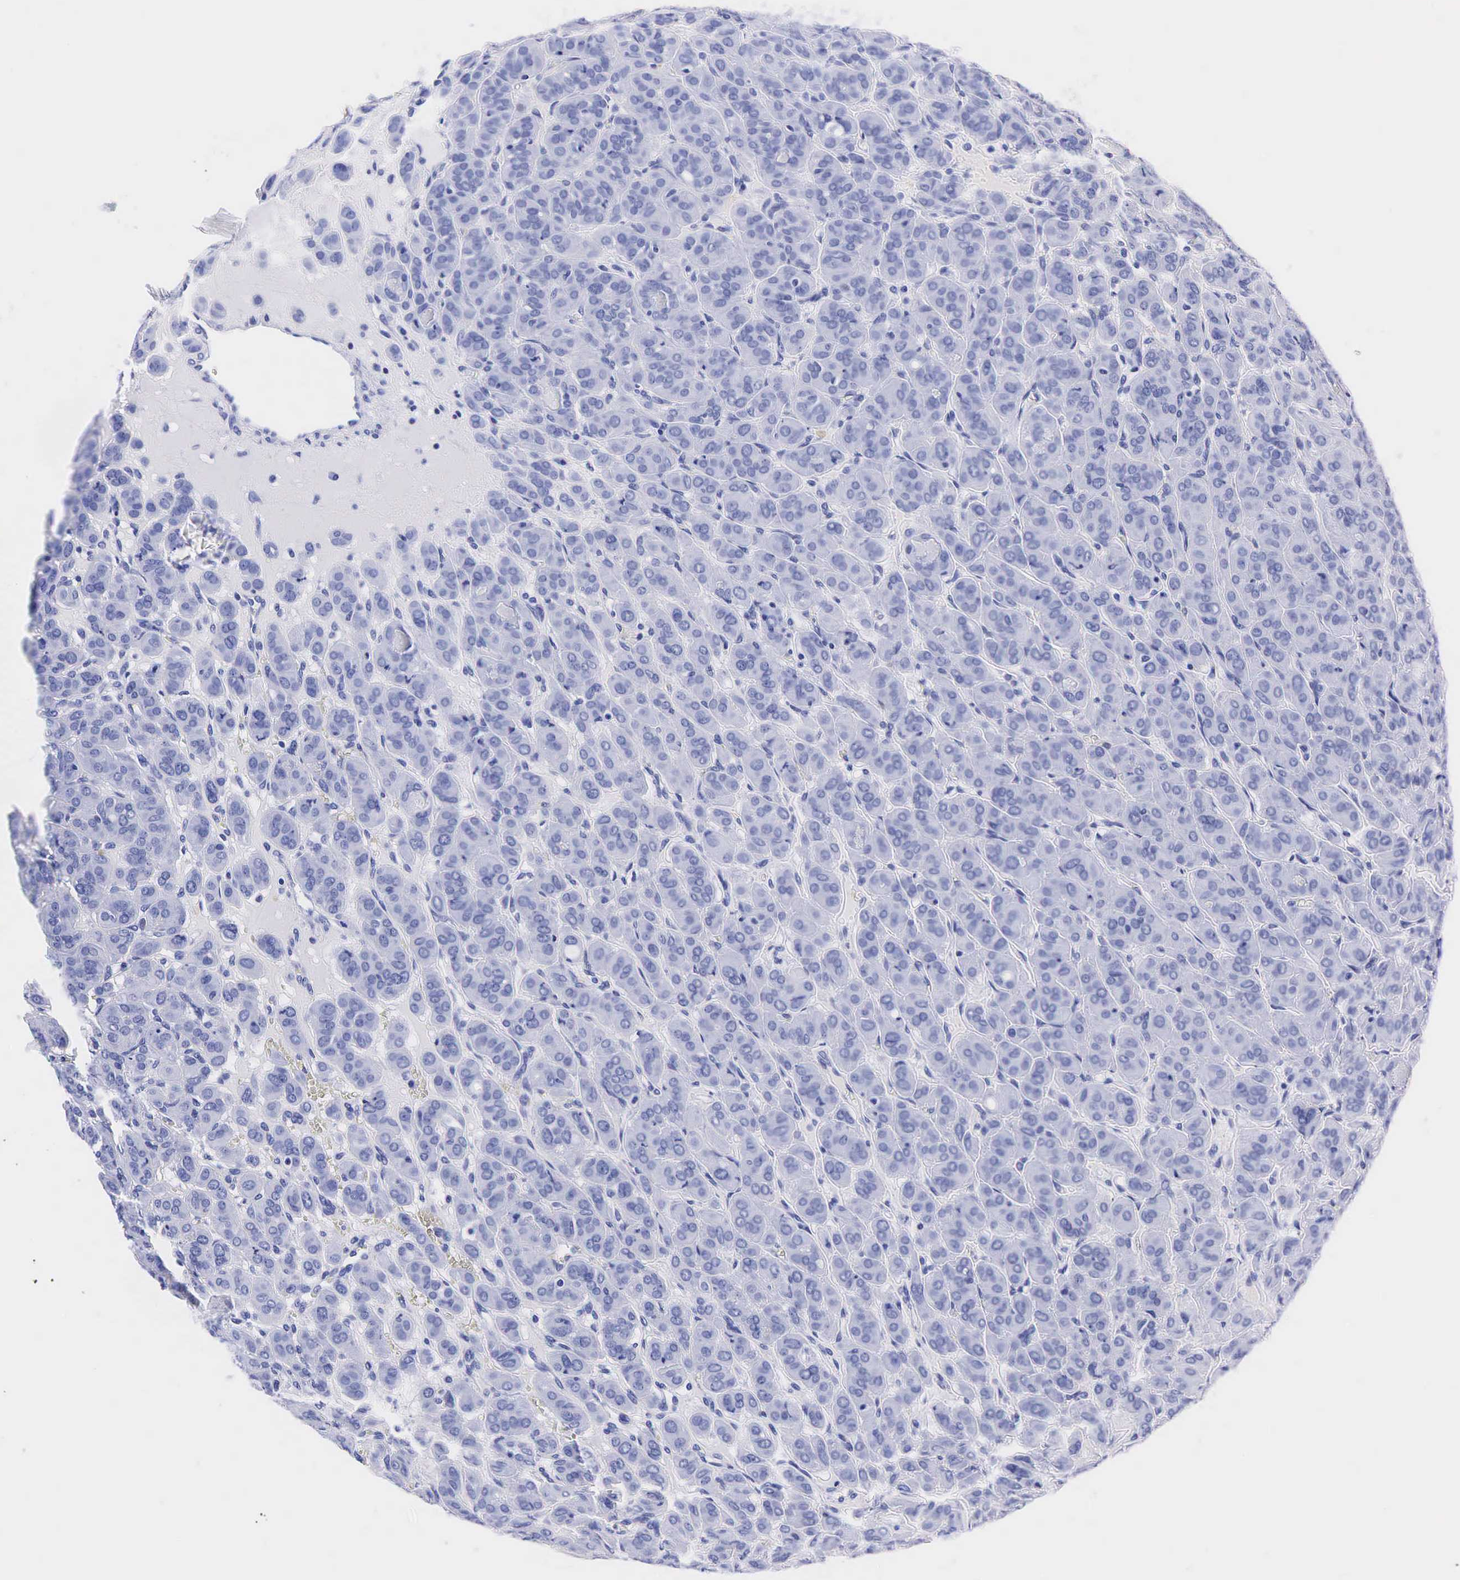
{"staining": {"intensity": "negative", "quantity": "none", "location": "none"}, "tissue": "thyroid cancer", "cell_type": "Tumor cells", "image_type": "cancer", "snomed": [{"axis": "morphology", "description": "Follicular adenoma carcinoma, NOS"}, {"axis": "topography", "description": "Thyroid gland"}], "caption": "Immunohistochemistry (IHC) image of neoplastic tissue: follicular adenoma carcinoma (thyroid) stained with DAB exhibits no significant protein staining in tumor cells.", "gene": "KLK3", "patient": {"sex": "female", "age": 71}}